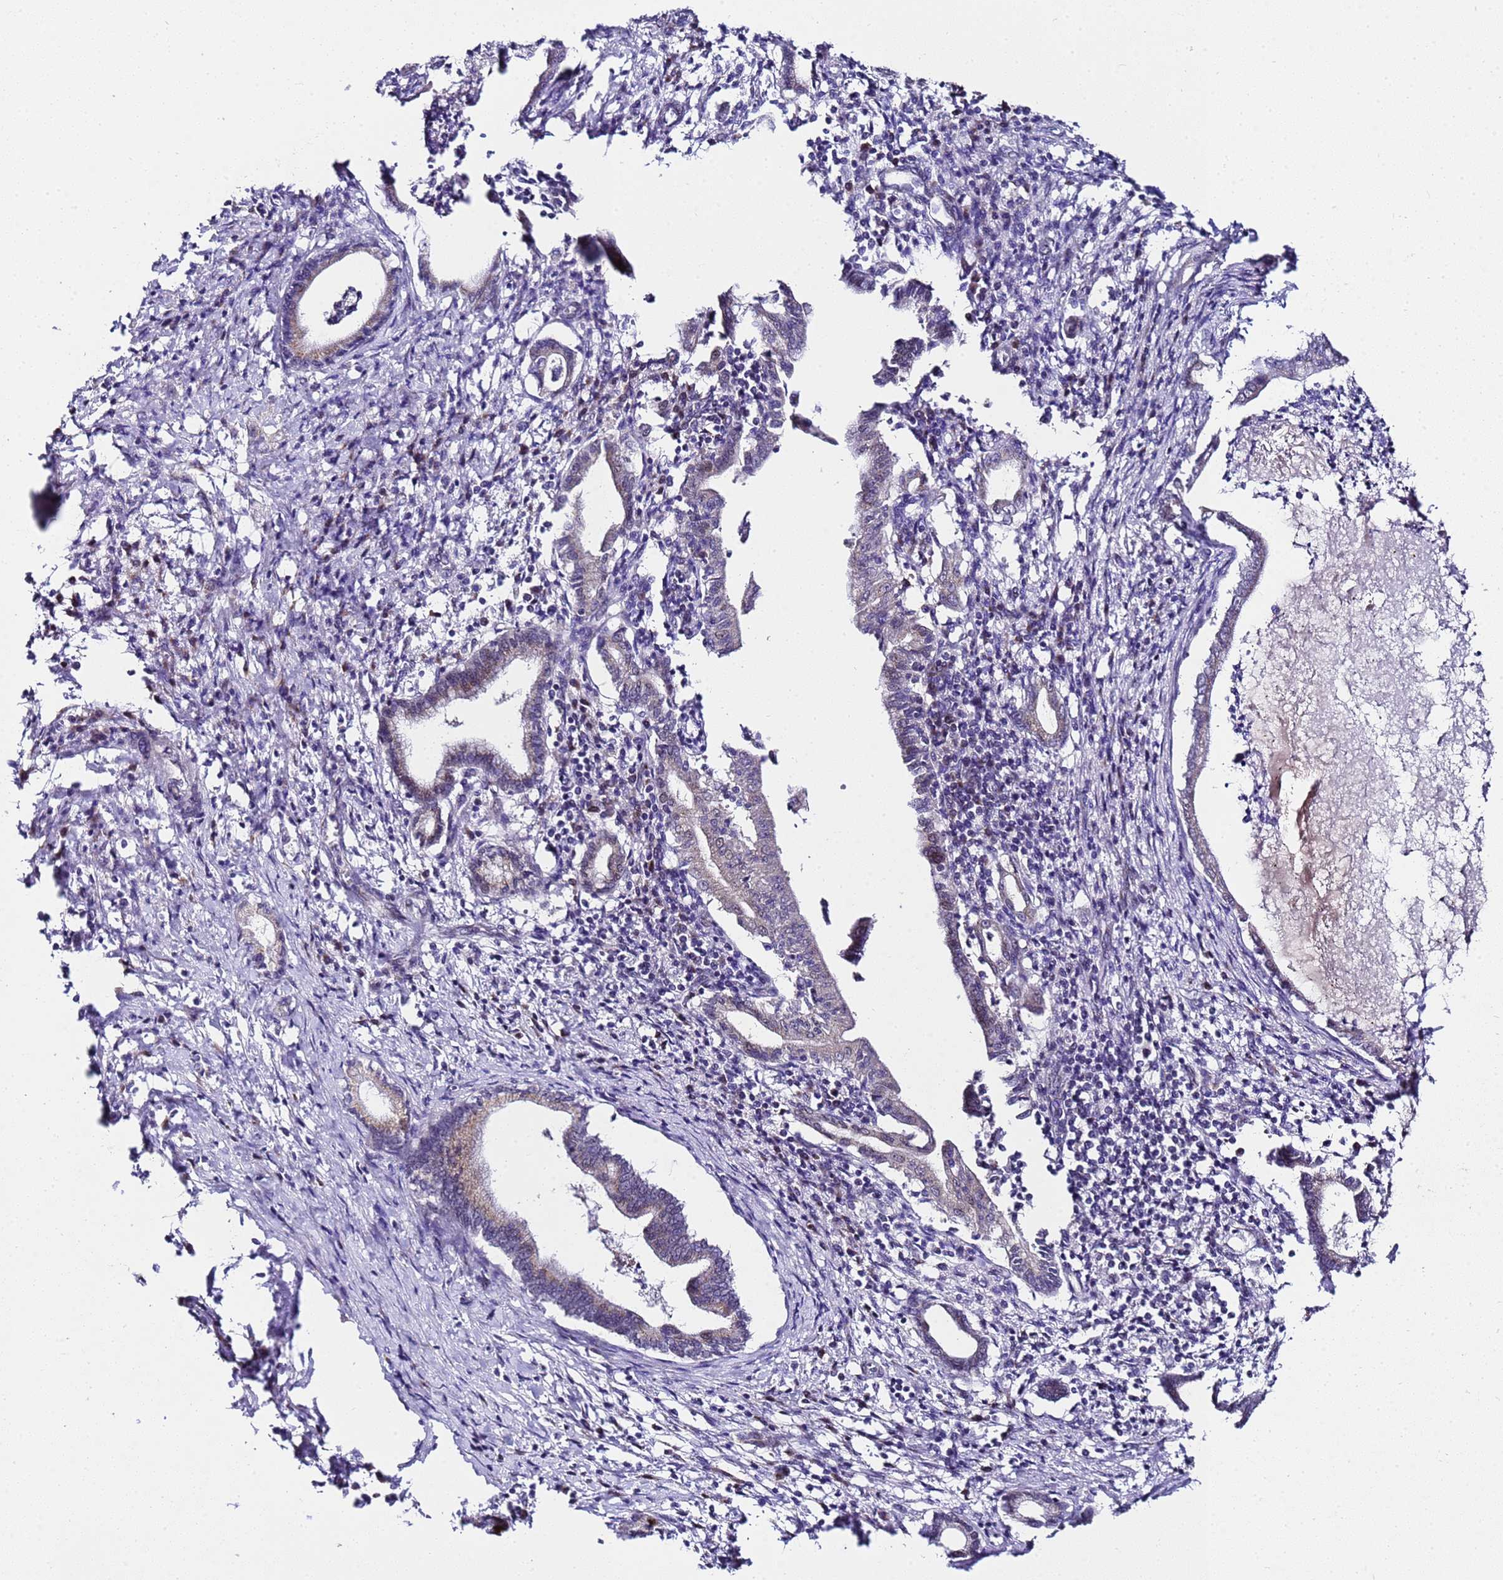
{"staining": {"intensity": "weak", "quantity": "<25%", "location": "cytoplasmic/membranous"}, "tissue": "pancreatic cancer", "cell_type": "Tumor cells", "image_type": "cancer", "snomed": [{"axis": "morphology", "description": "Adenocarcinoma, NOS"}, {"axis": "topography", "description": "Pancreas"}], "caption": "This is an IHC histopathology image of human adenocarcinoma (pancreatic). There is no expression in tumor cells.", "gene": "C19orf47", "patient": {"sex": "female", "age": 55}}